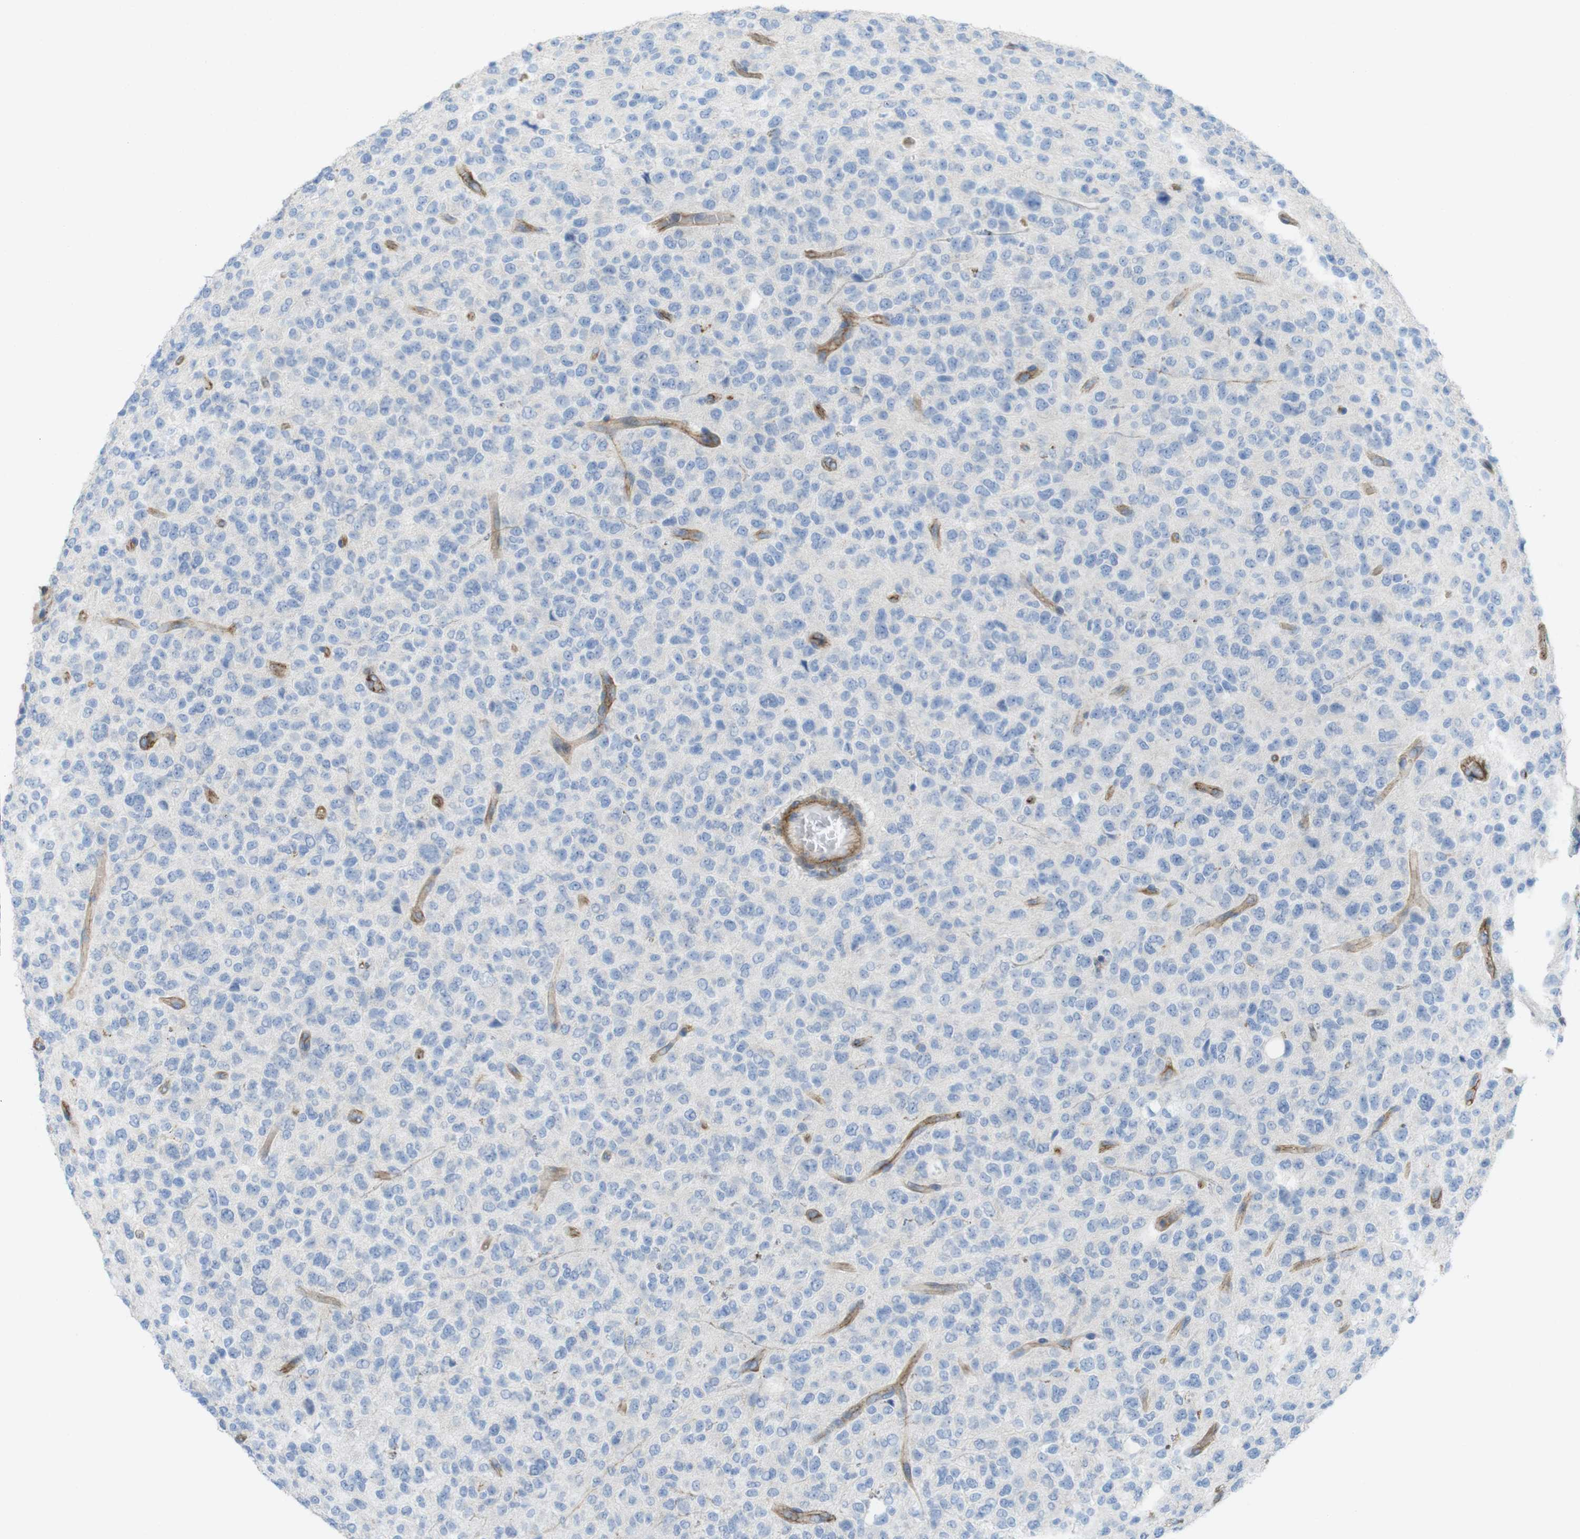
{"staining": {"intensity": "negative", "quantity": "none", "location": "none"}, "tissue": "glioma", "cell_type": "Tumor cells", "image_type": "cancer", "snomed": [{"axis": "morphology", "description": "Glioma, malignant, High grade"}, {"axis": "topography", "description": "pancreas cauda"}], "caption": "Micrograph shows no protein positivity in tumor cells of glioma tissue. (Stains: DAB (3,3'-diaminobenzidine) IHC with hematoxylin counter stain, Microscopy: brightfield microscopy at high magnification).", "gene": "PREX2", "patient": {"sex": "male", "age": 60}}